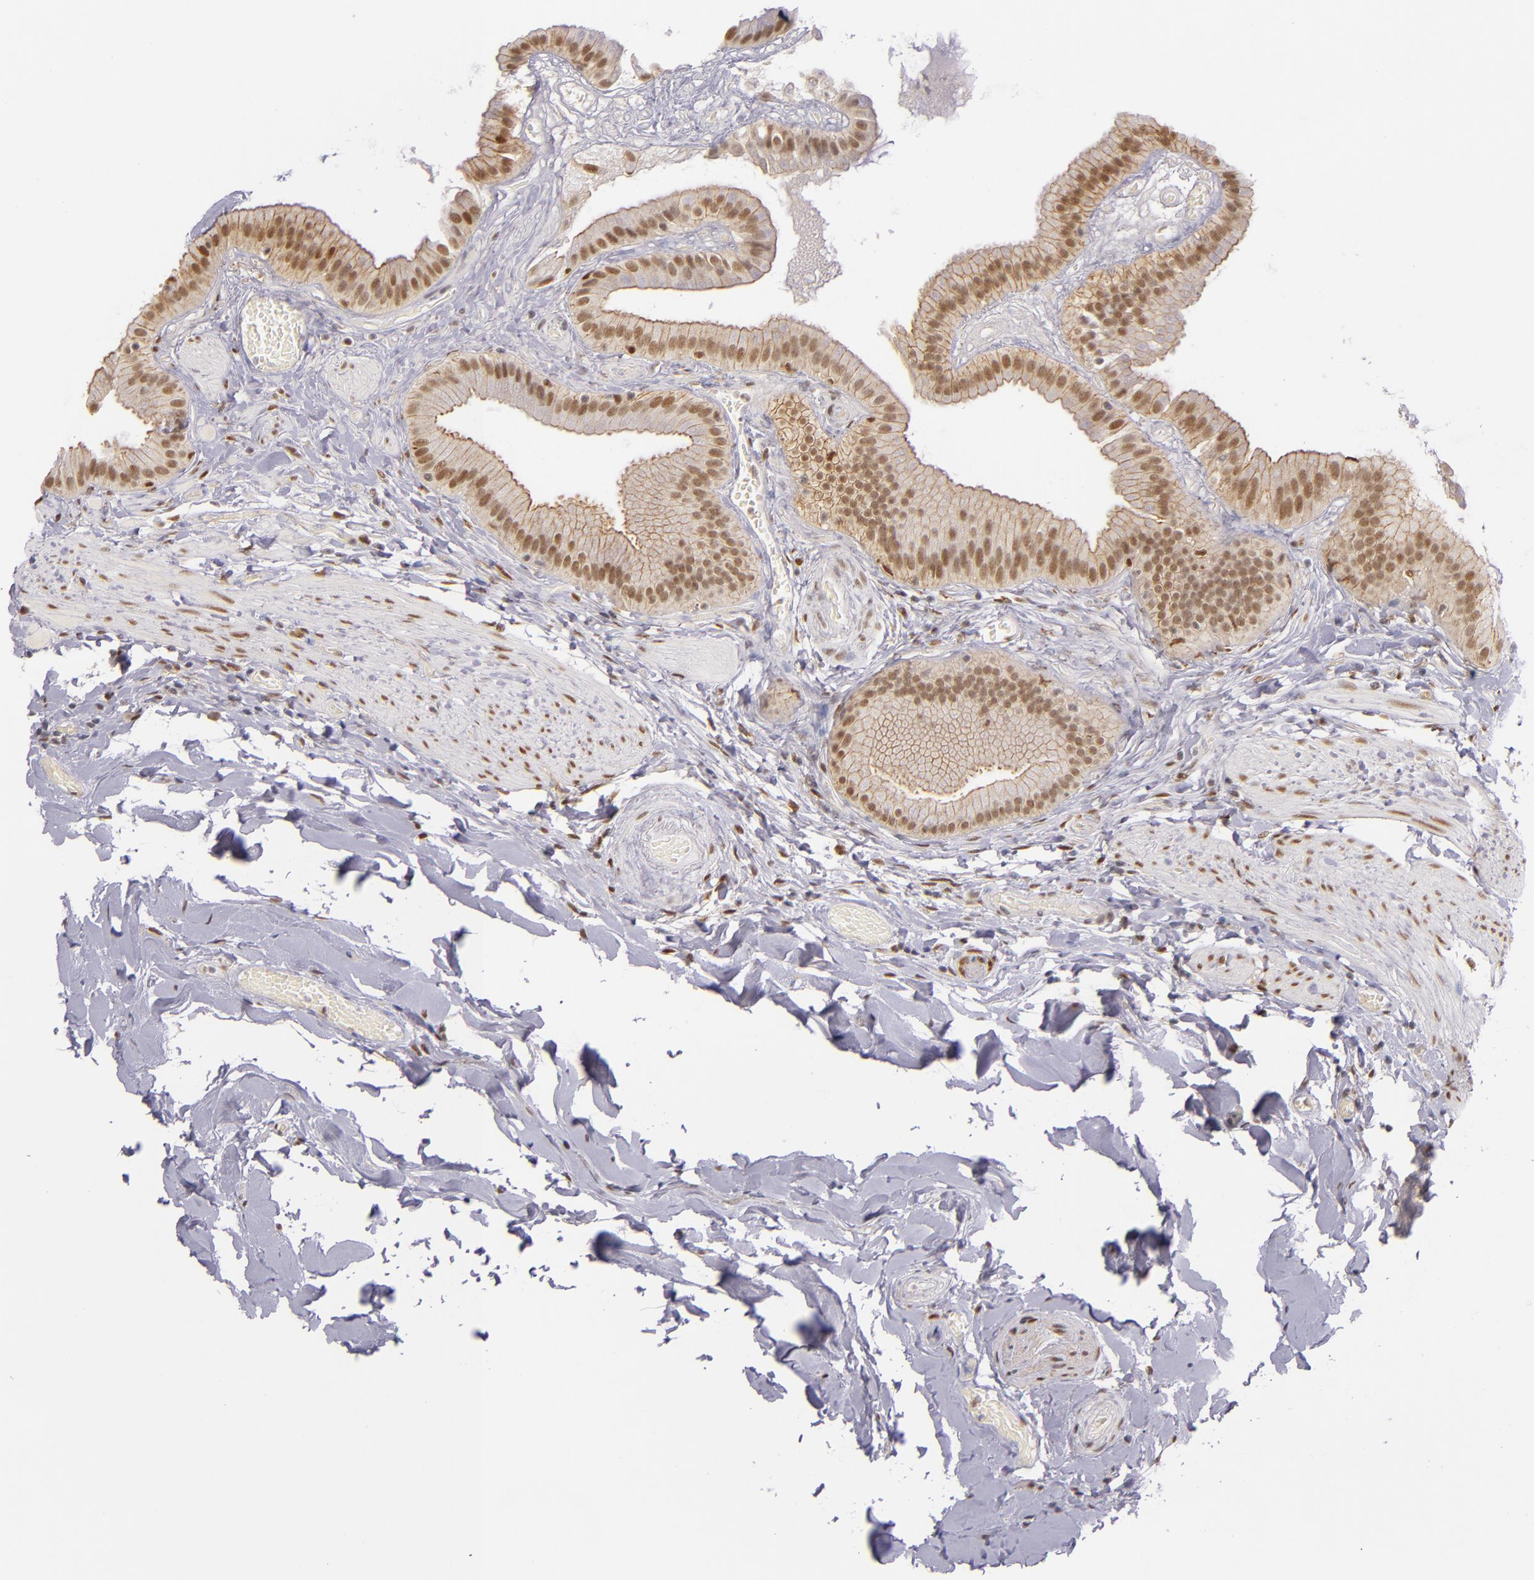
{"staining": {"intensity": "moderate", "quantity": ">75%", "location": "nuclear"}, "tissue": "gallbladder", "cell_type": "Glandular cells", "image_type": "normal", "snomed": [{"axis": "morphology", "description": "Normal tissue, NOS"}, {"axis": "topography", "description": "Gallbladder"}], "caption": "Gallbladder stained with IHC displays moderate nuclear expression in about >75% of glandular cells.", "gene": "NCOR2", "patient": {"sex": "female", "age": 63}}